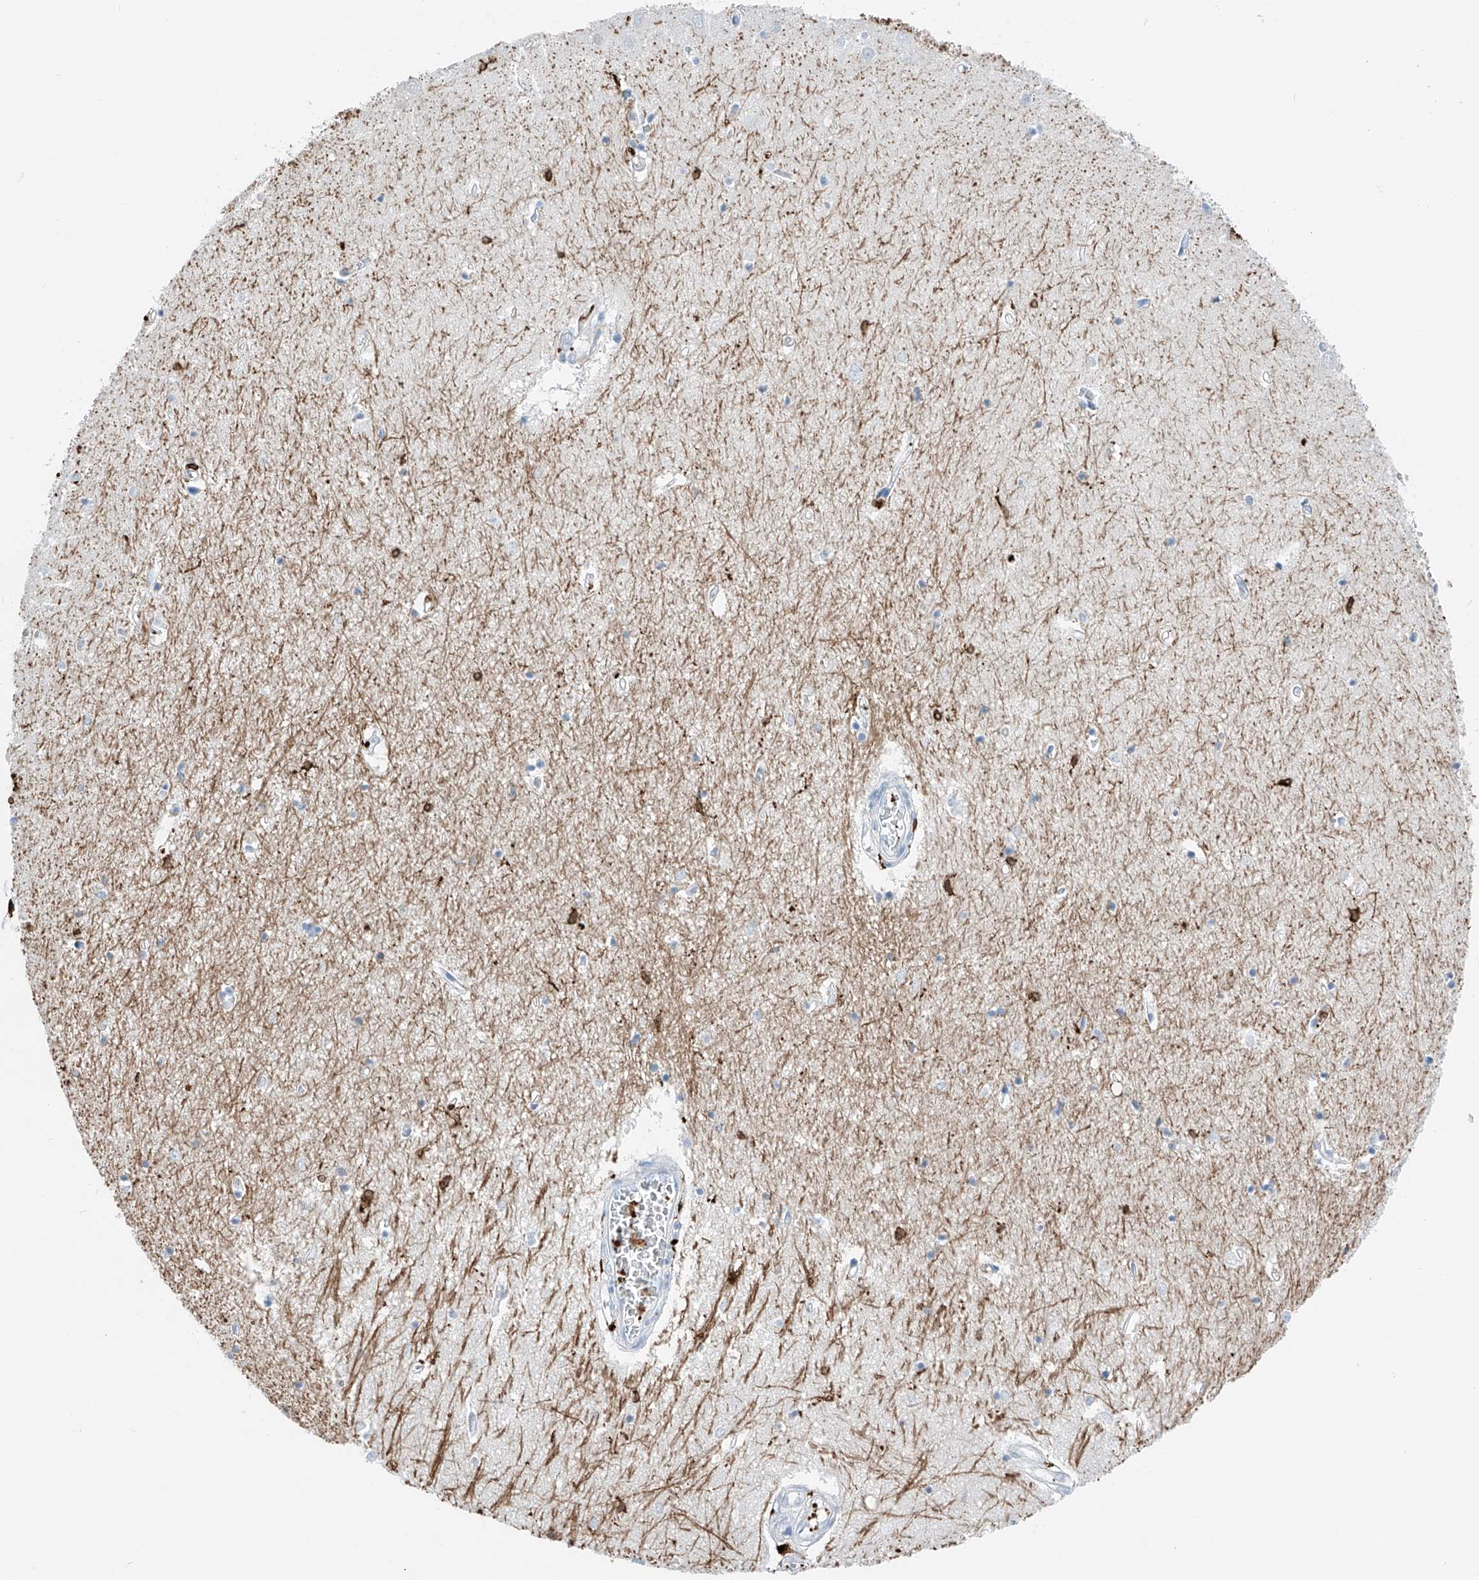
{"staining": {"intensity": "strong", "quantity": "<25%", "location": "cytoplasmic/membranous"}, "tissue": "hippocampus", "cell_type": "Glial cells", "image_type": "normal", "snomed": [{"axis": "morphology", "description": "Normal tissue, NOS"}, {"axis": "topography", "description": "Hippocampus"}], "caption": "Protein expression analysis of benign hippocampus exhibits strong cytoplasmic/membranous positivity in about <25% of glial cells. (Stains: DAB (3,3'-diaminobenzidine) in brown, nuclei in blue, Microscopy: brightfield microscopy at high magnification).", "gene": "TBXAS1", "patient": {"sex": "female", "age": 64}}